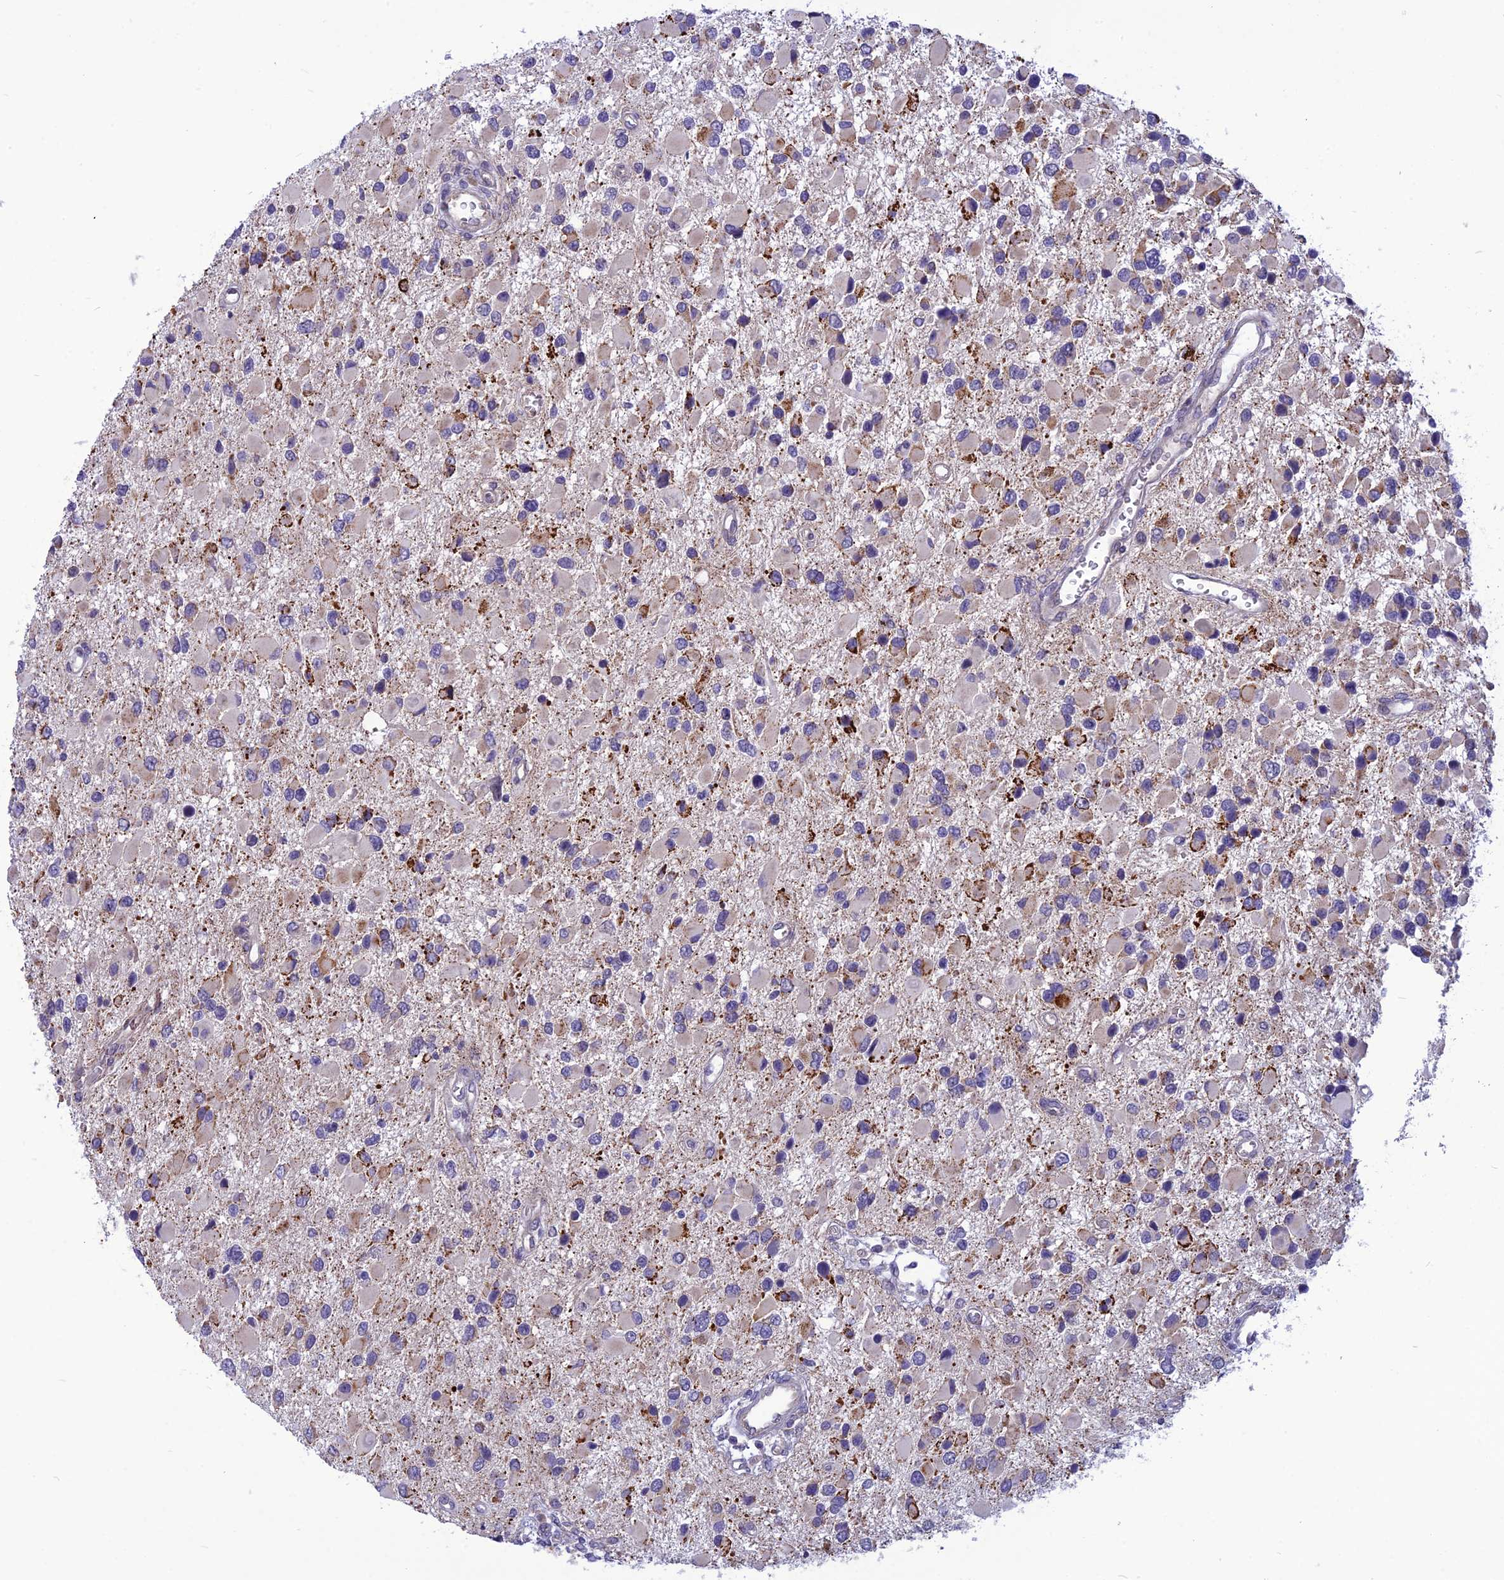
{"staining": {"intensity": "negative", "quantity": "none", "location": "none"}, "tissue": "glioma", "cell_type": "Tumor cells", "image_type": "cancer", "snomed": [{"axis": "morphology", "description": "Glioma, malignant, High grade"}, {"axis": "topography", "description": "Brain"}], "caption": "An immunohistochemistry photomicrograph of high-grade glioma (malignant) is shown. There is no staining in tumor cells of high-grade glioma (malignant). (DAB immunohistochemistry with hematoxylin counter stain).", "gene": "PSMF1", "patient": {"sex": "male", "age": 53}}